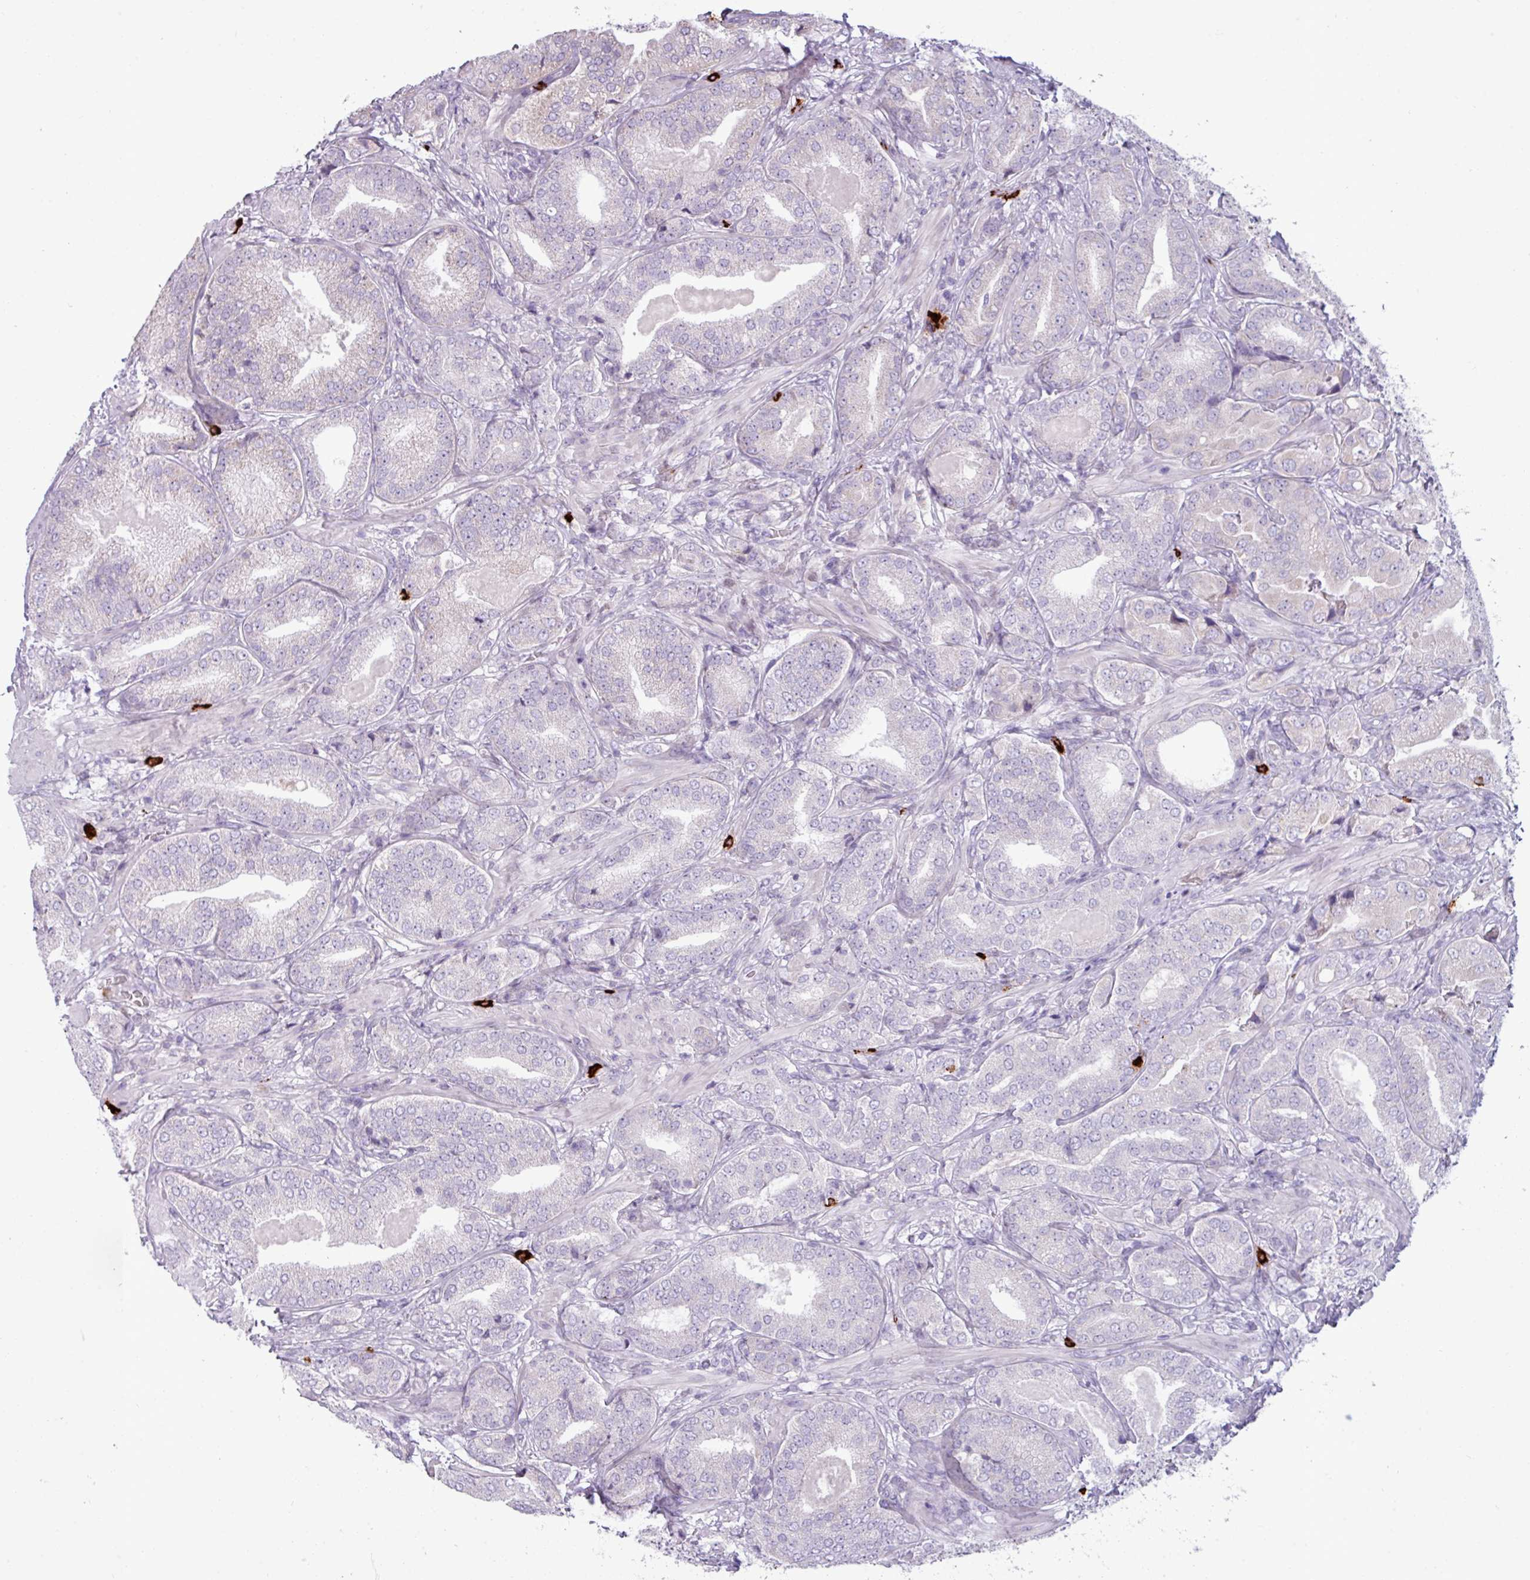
{"staining": {"intensity": "negative", "quantity": "none", "location": "none"}, "tissue": "prostate cancer", "cell_type": "Tumor cells", "image_type": "cancer", "snomed": [{"axis": "morphology", "description": "Adenocarcinoma, High grade"}, {"axis": "topography", "description": "Prostate"}], "caption": "Prostate cancer (high-grade adenocarcinoma) stained for a protein using immunohistochemistry (IHC) exhibits no staining tumor cells.", "gene": "TRIM39", "patient": {"sex": "male", "age": 63}}